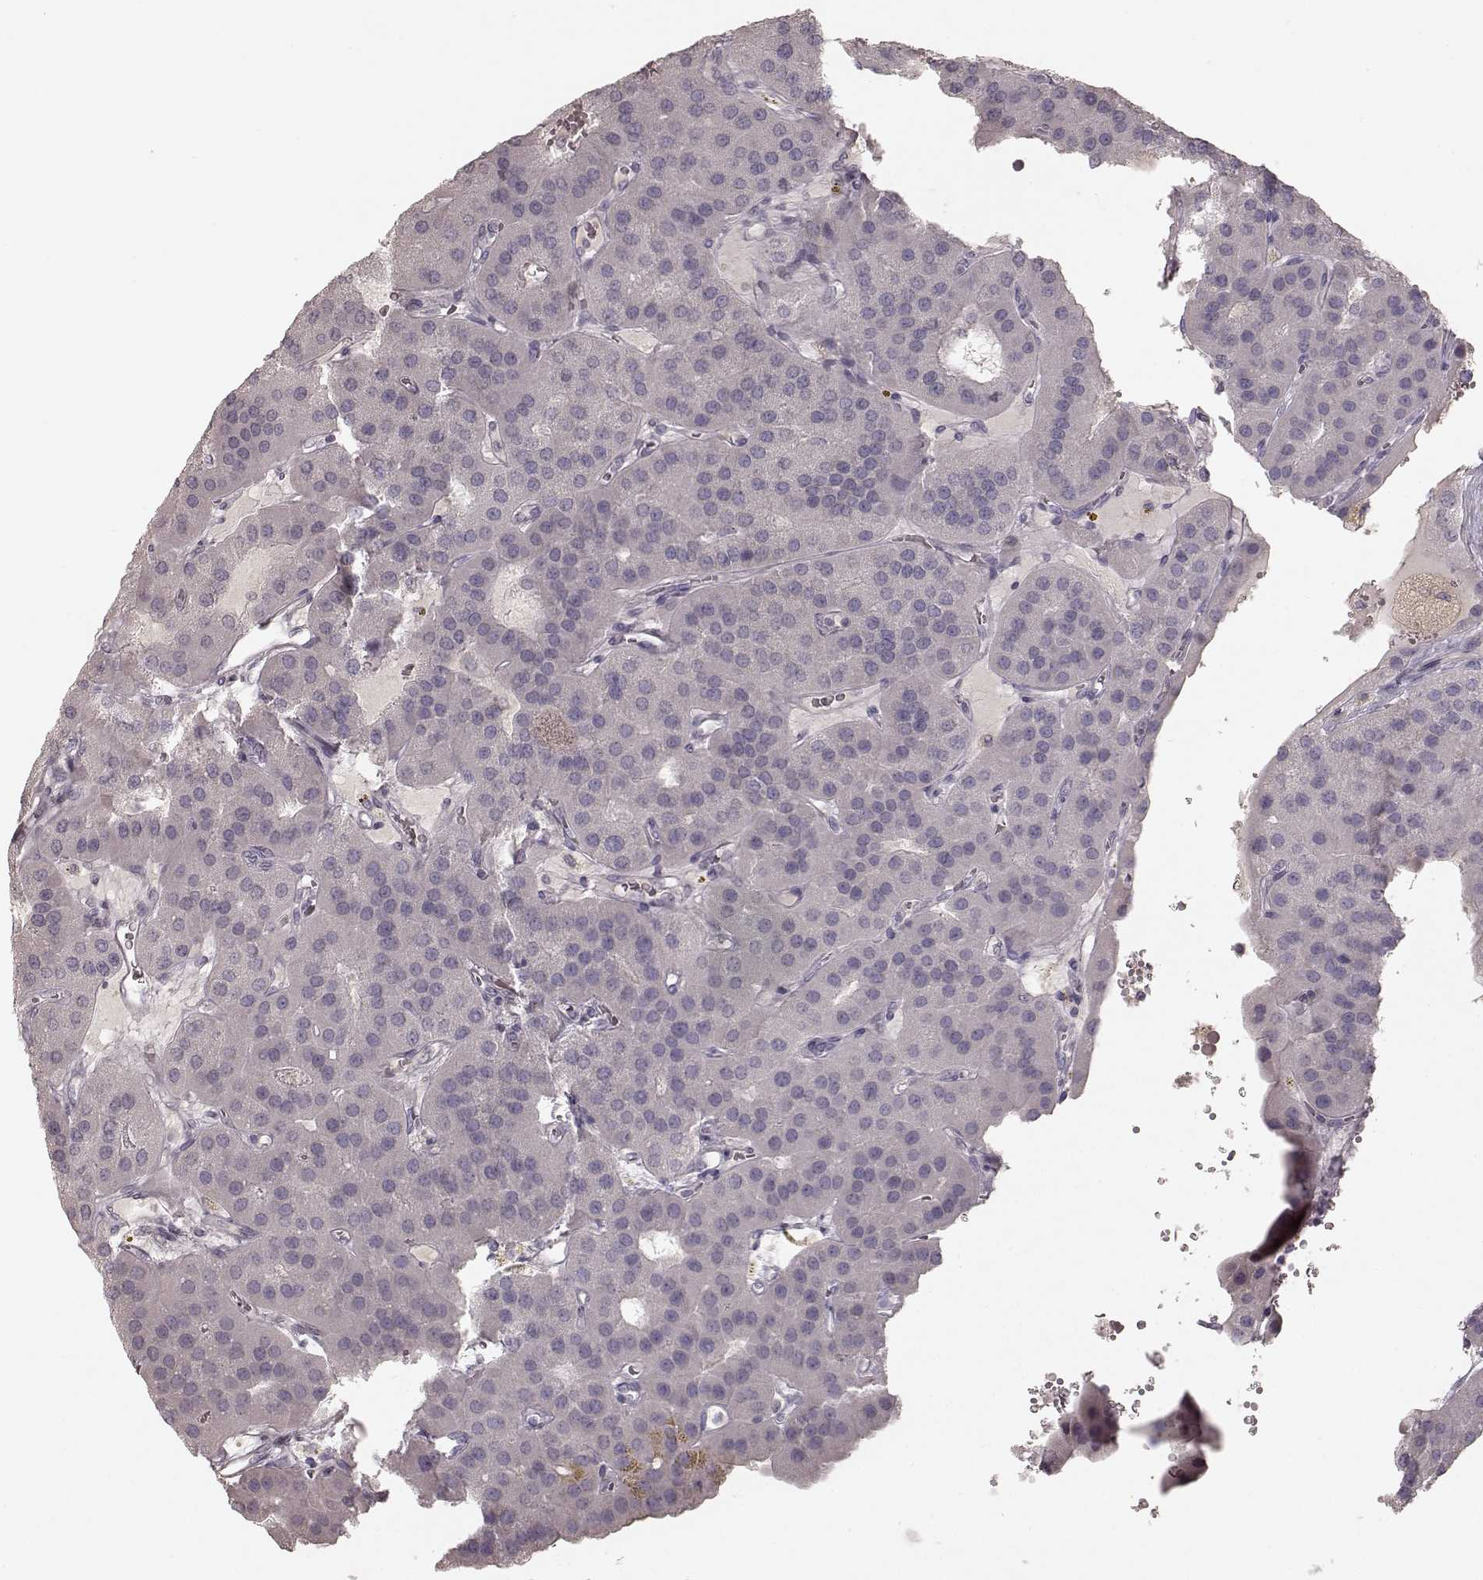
{"staining": {"intensity": "negative", "quantity": "none", "location": "none"}, "tissue": "parathyroid gland", "cell_type": "Glandular cells", "image_type": "normal", "snomed": [{"axis": "morphology", "description": "Normal tissue, NOS"}, {"axis": "morphology", "description": "Adenoma, NOS"}, {"axis": "topography", "description": "Parathyroid gland"}], "caption": "DAB (3,3'-diaminobenzidine) immunohistochemical staining of normal parathyroid gland demonstrates no significant expression in glandular cells. Brightfield microscopy of immunohistochemistry (IHC) stained with DAB (brown) and hematoxylin (blue), captured at high magnification.", "gene": "PRLHR", "patient": {"sex": "female", "age": 86}}